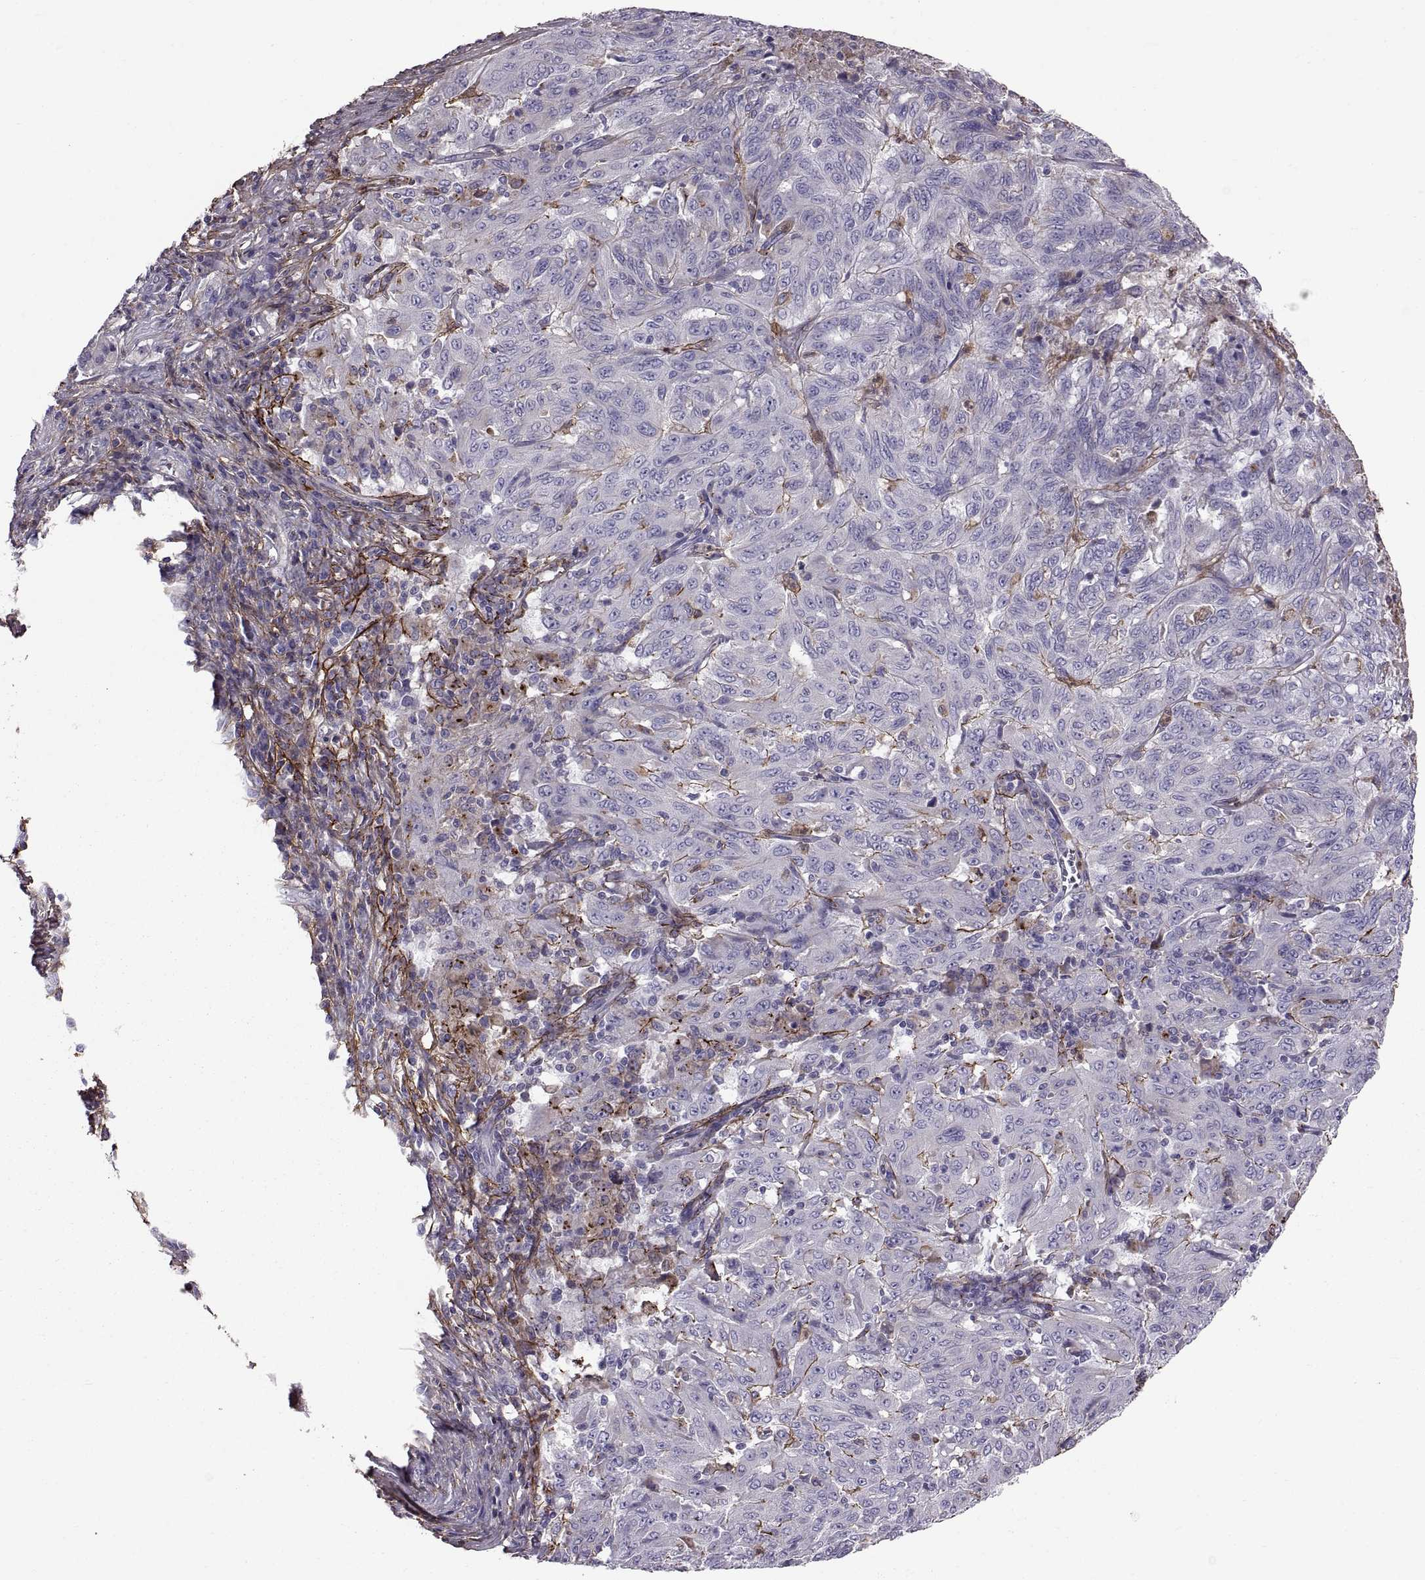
{"staining": {"intensity": "negative", "quantity": "none", "location": "none"}, "tissue": "pancreatic cancer", "cell_type": "Tumor cells", "image_type": "cancer", "snomed": [{"axis": "morphology", "description": "Adenocarcinoma, NOS"}, {"axis": "topography", "description": "Pancreas"}], "caption": "Tumor cells are negative for protein expression in human pancreatic cancer.", "gene": "EMILIN2", "patient": {"sex": "male", "age": 63}}